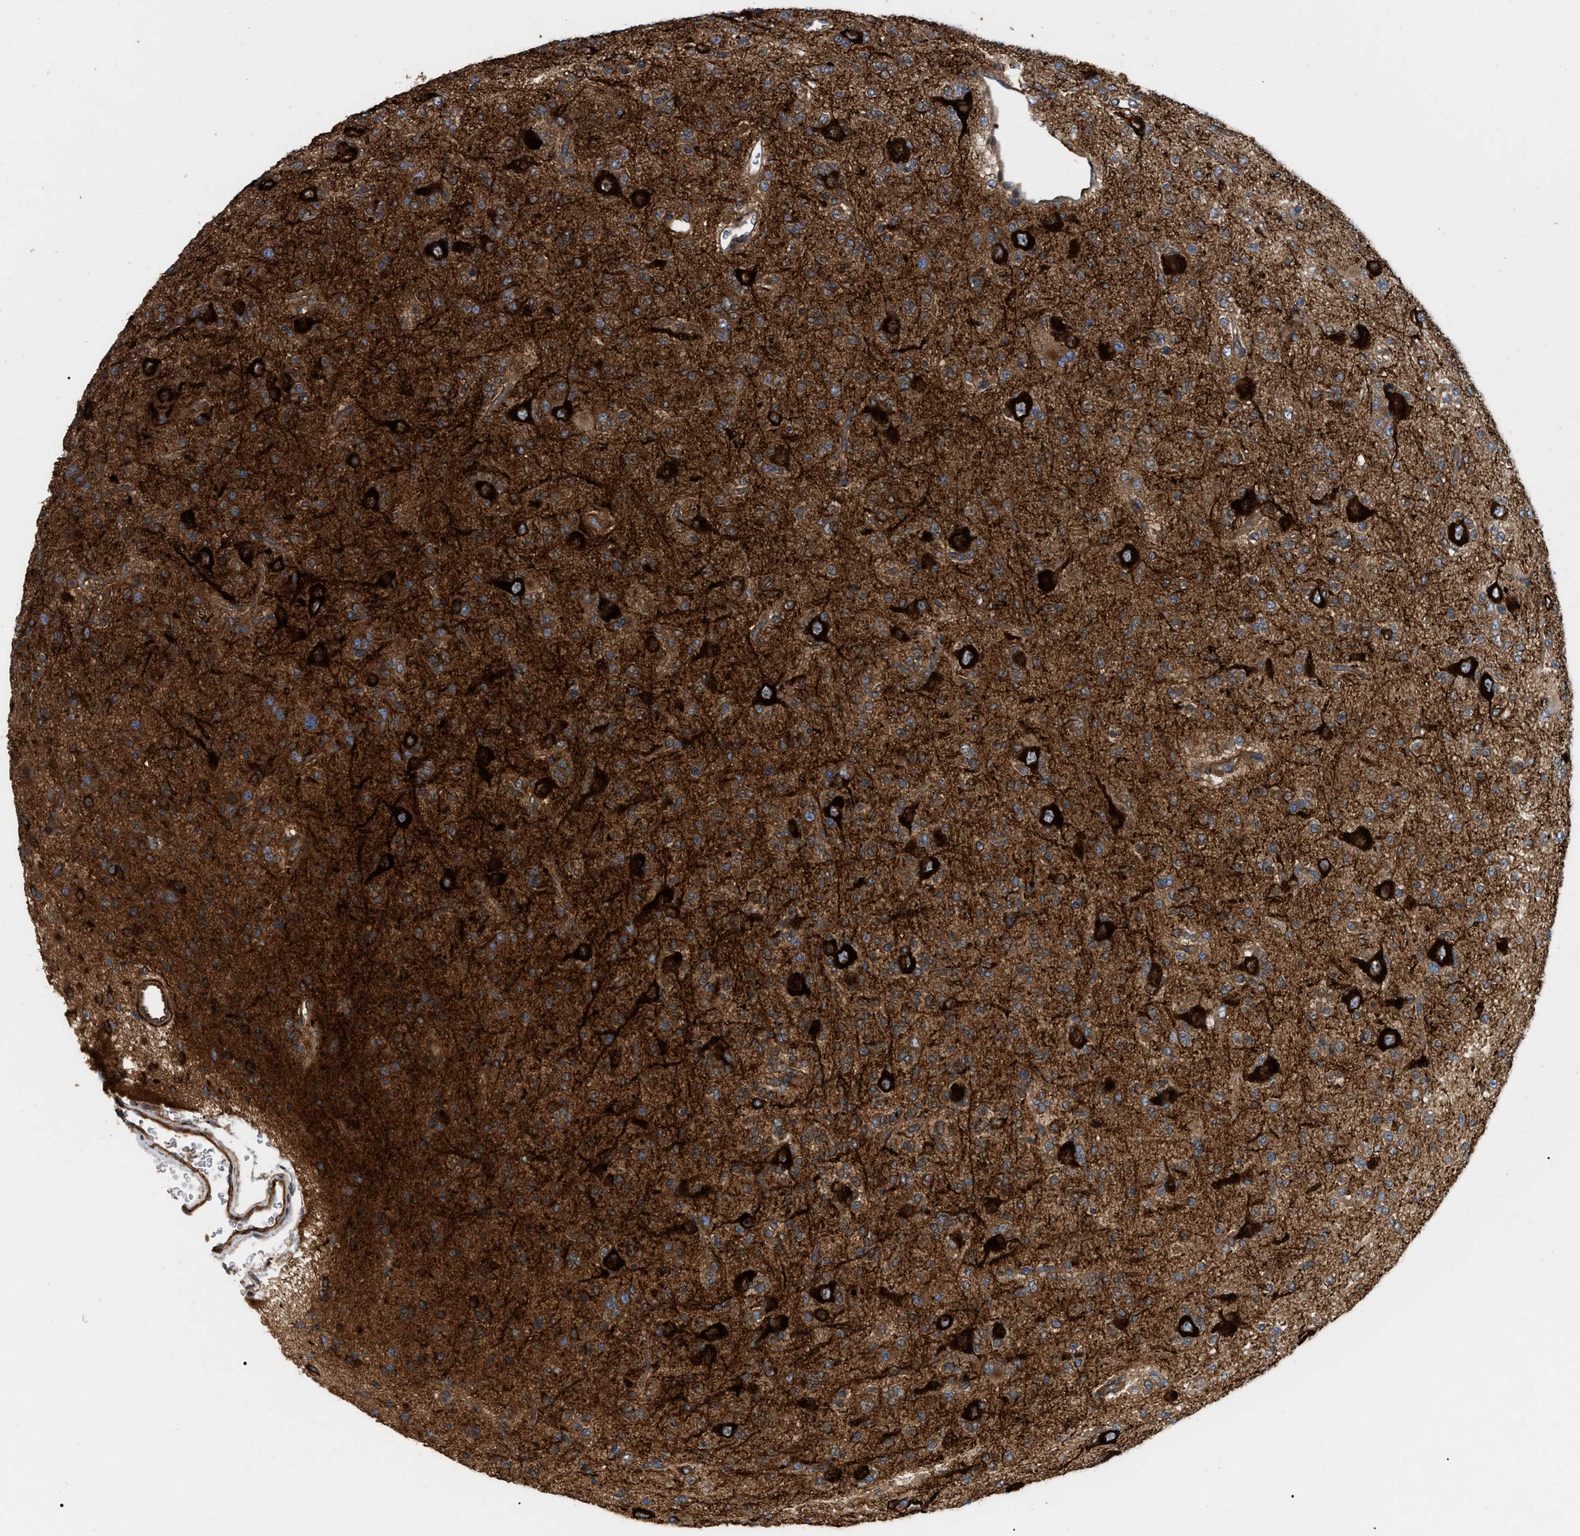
{"staining": {"intensity": "moderate", "quantity": ">75%", "location": "cytoplasmic/membranous"}, "tissue": "glioma", "cell_type": "Tumor cells", "image_type": "cancer", "snomed": [{"axis": "morphology", "description": "Glioma, malignant, Low grade"}, {"axis": "topography", "description": "Brain"}], "caption": "Moderate cytoplasmic/membranous protein staining is appreciated in about >75% of tumor cells in malignant low-grade glioma.", "gene": "RABEP1", "patient": {"sex": "male", "age": 38}}